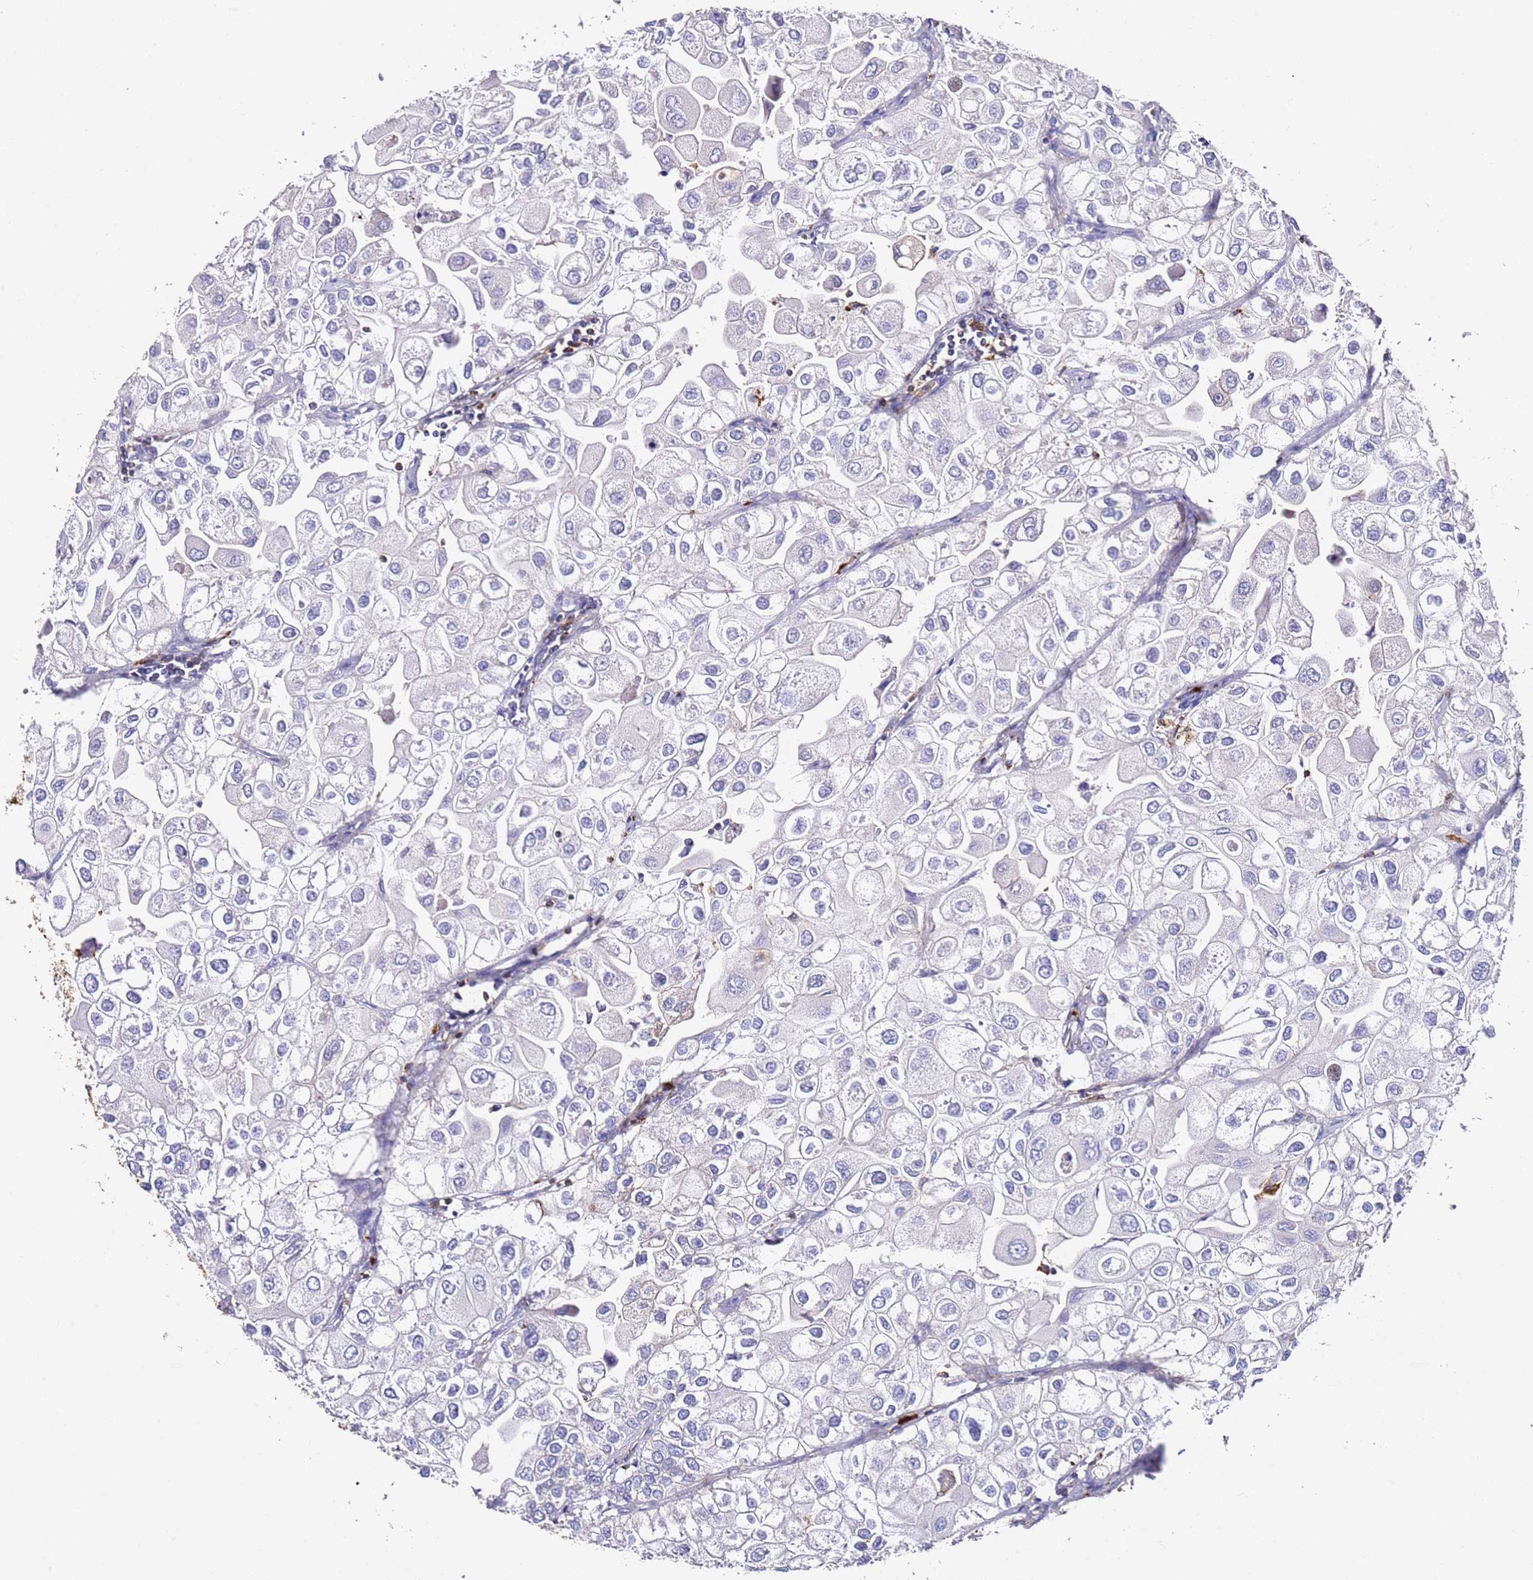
{"staining": {"intensity": "negative", "quantity": "none", "location": "none"}, "tissue": "urothelial cancer", "cell_type": "Tumor cells", "image_type": "cancer", "snomed": [{"axis": "morphology", "description": "Urothelial carcinoma, High grade"}, {"axis": "topography", "description": "Urinary bladder"}], "caption": "The image shows no staining of tumor cells in urothelial cancer. Nuclei are stained in blue.", "gene": "ZNF671", "patient": {"sex": "male", "age": 64}}